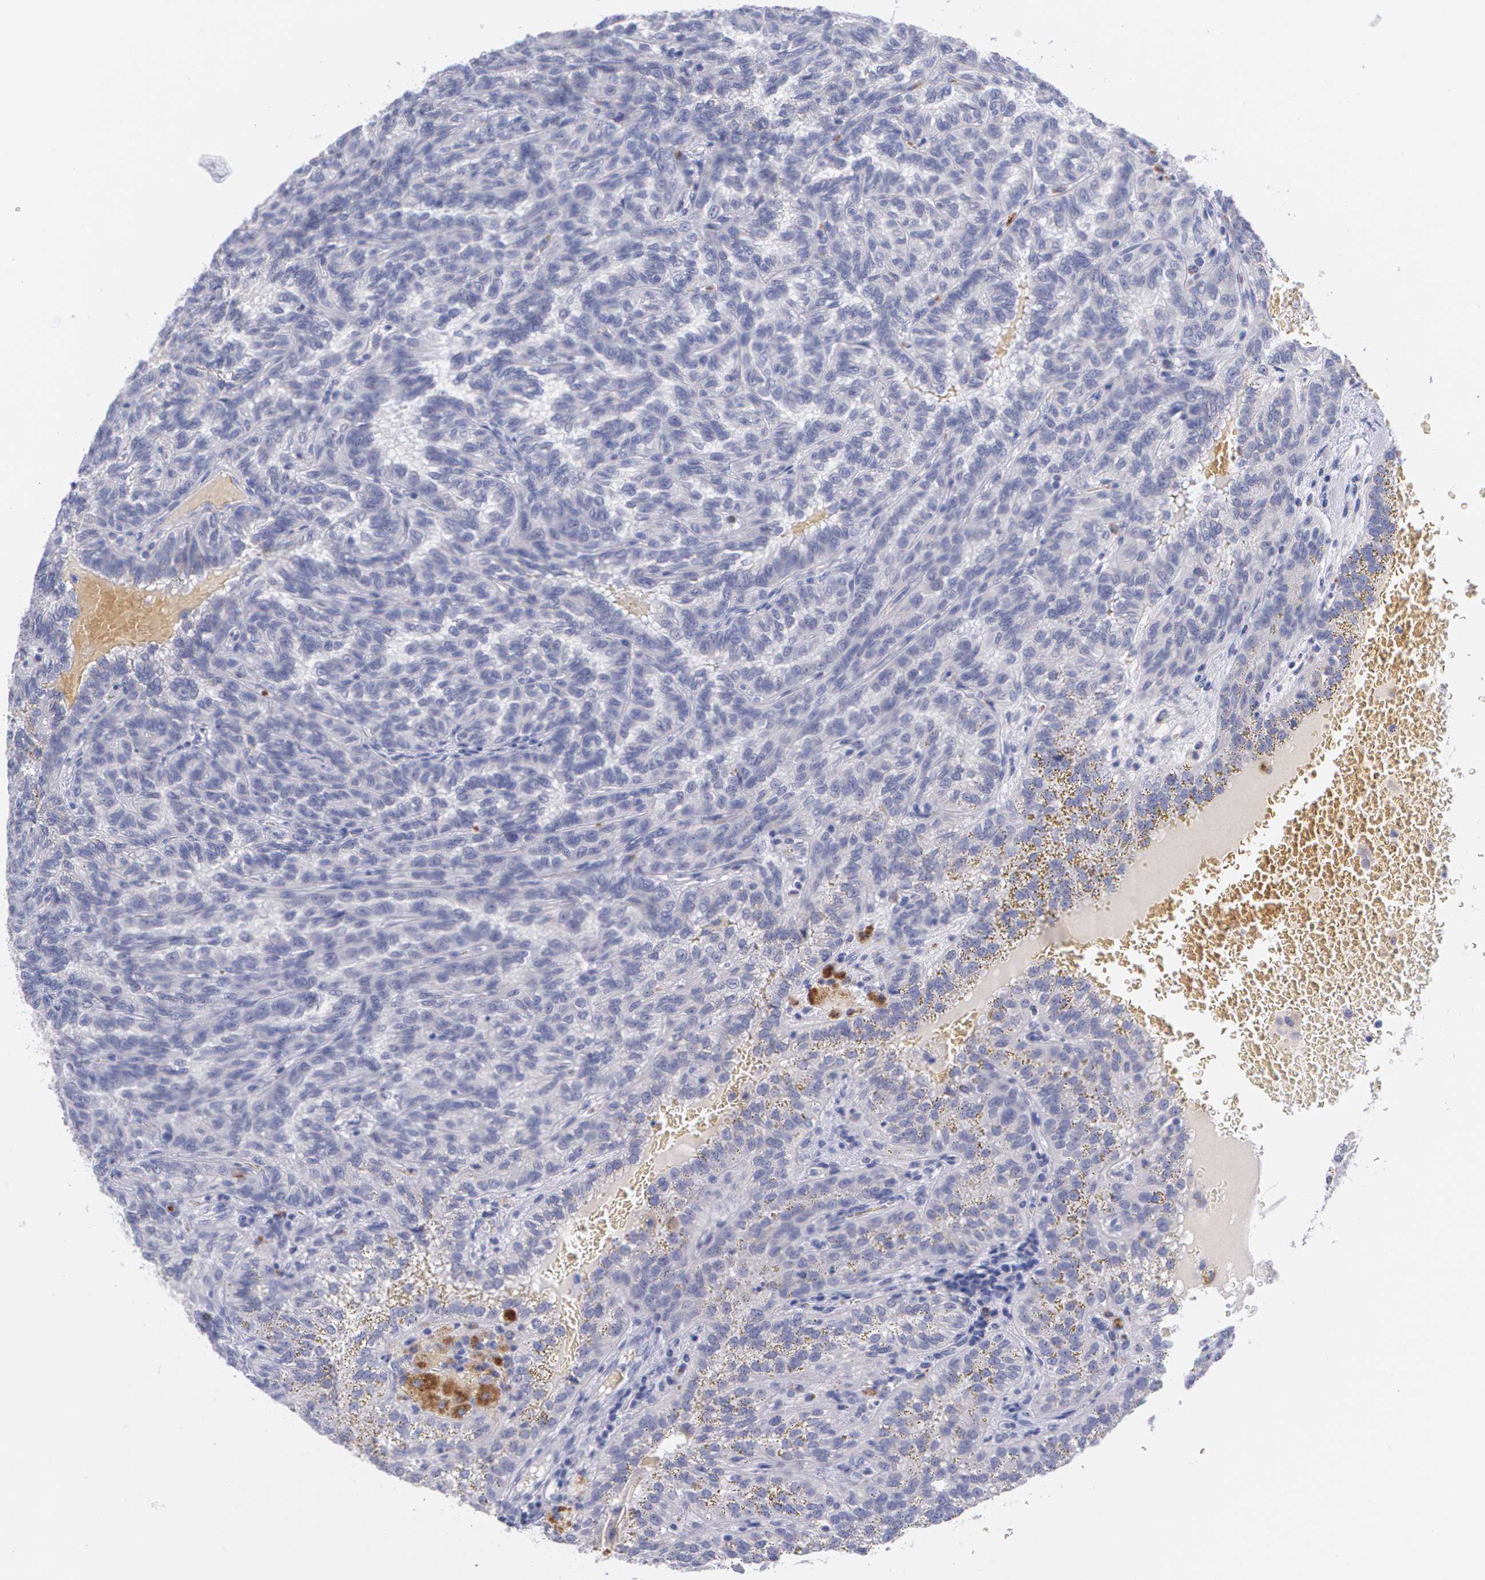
{"staining": {"intensity": "negative", "quantity": "none", "location": "none"}, "tissue": "renal cancer", "cell_type": "Tumor cells", "image_type": "cancer", "snomed": [{"axis": "morphology", "description": "Inflammation, NOS"}, {"axis": "morphology", "description": "Adenocarcinoma, NOS"}, {"axis": "topography", "description": "Kidney"}], "caption": "A high-resolution image shows IHC staining of adenocarcinoma (renal), which exhibits no significant expression in tumor cells.", "gene": "HMMR", "patient": {"sex": "male", "age": 68}}